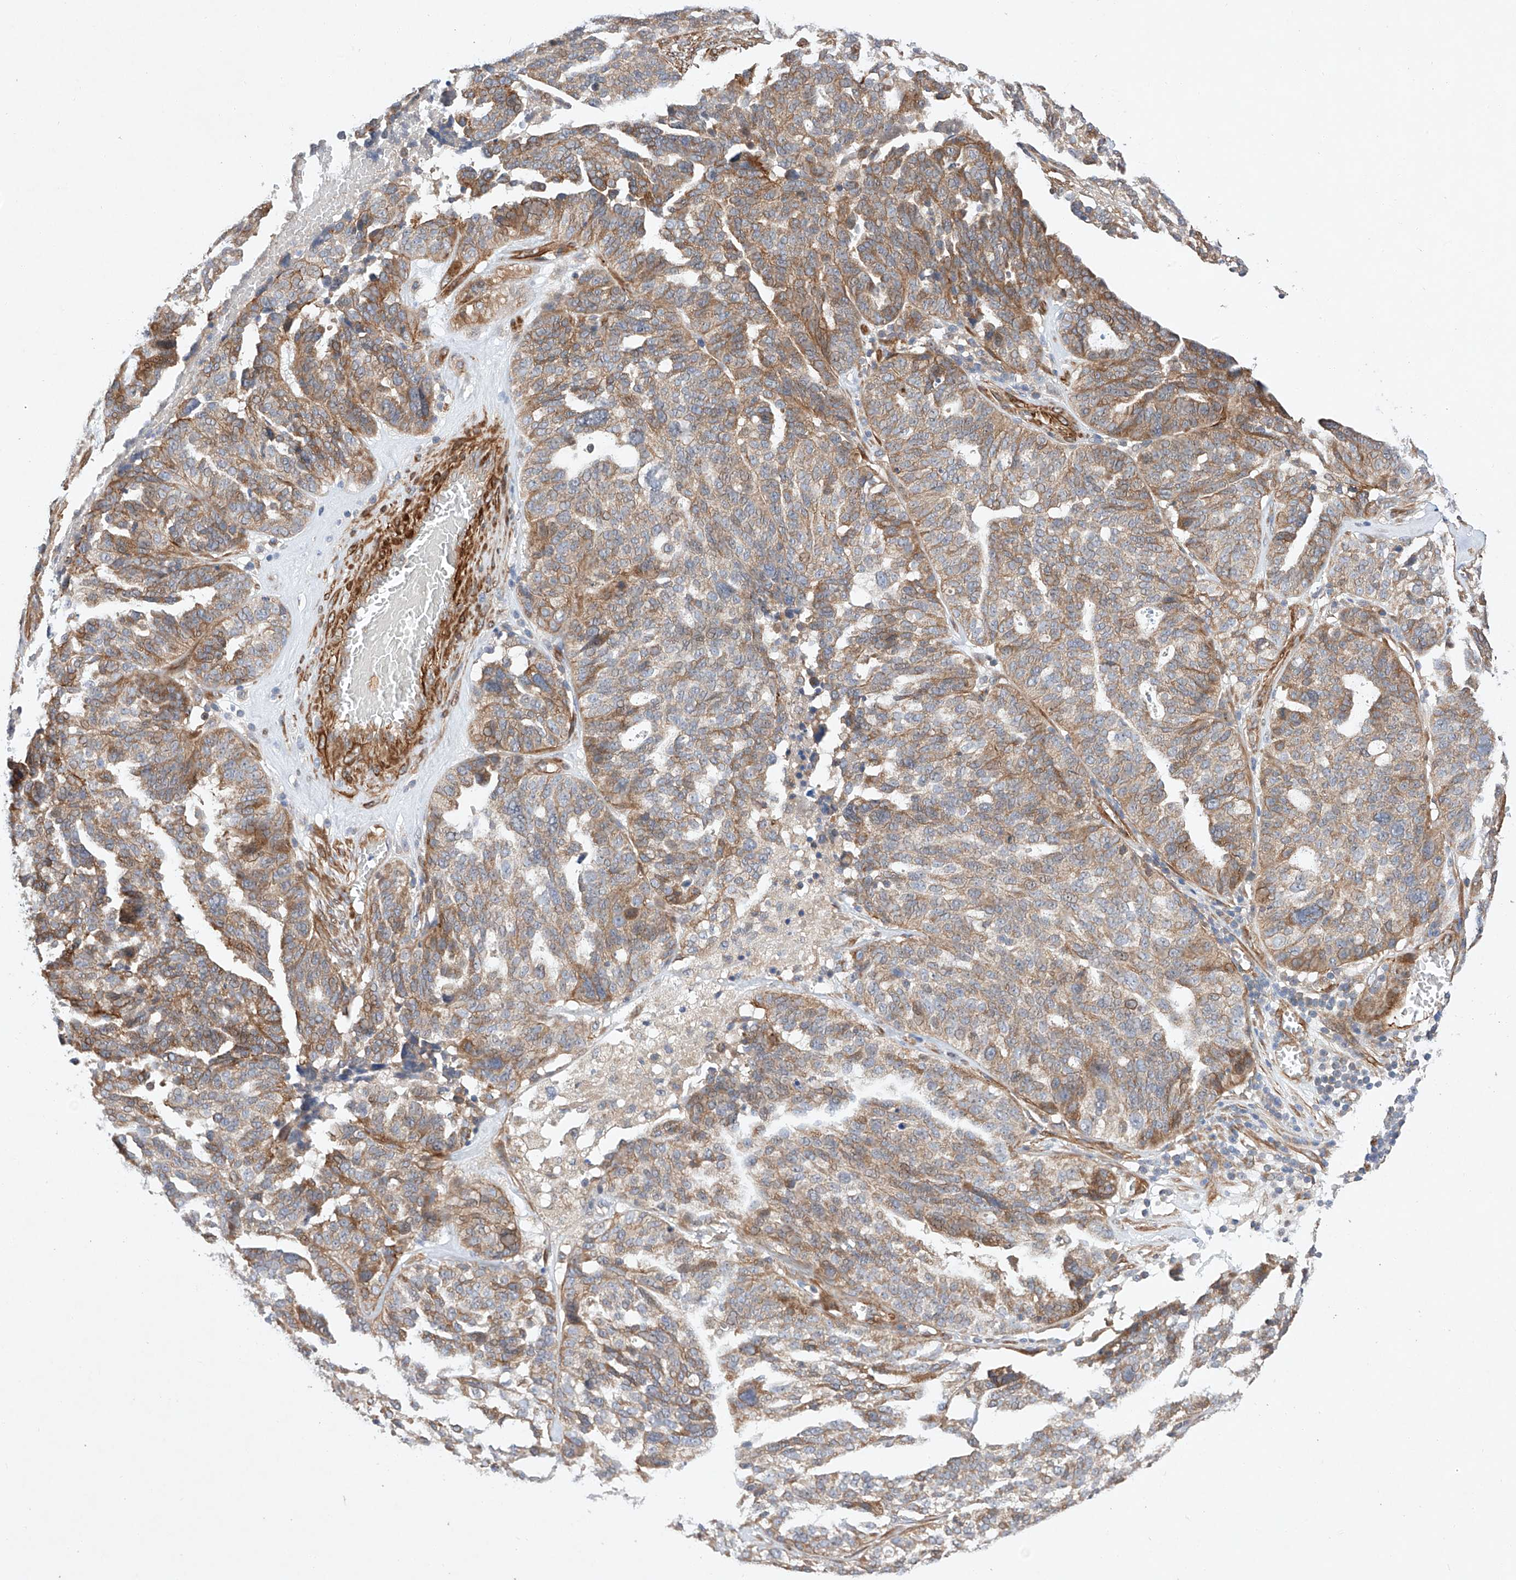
{"staining": {"intensity": "moderate", "quantity": ">75%", "location": "cytoplasmic/membranous"}, "tissue": "ovarian cancer", "cell_type": "Tumor cells", "image_type": "cancer", "snomed": [{"axis": "morphology", "description": "Cystadenocarcinoma, serous, NOS"}, {"axis": "topography", "description": "Ovary"}], "caption": "Protein expression analysis of human ovarian serous cystadenocarcinoma reveals moderate cytoplasmic/membranous staining in about >75% of tumor cells.", "gene": "RAB23", "patient": {"sex": "female", "age": 59}}